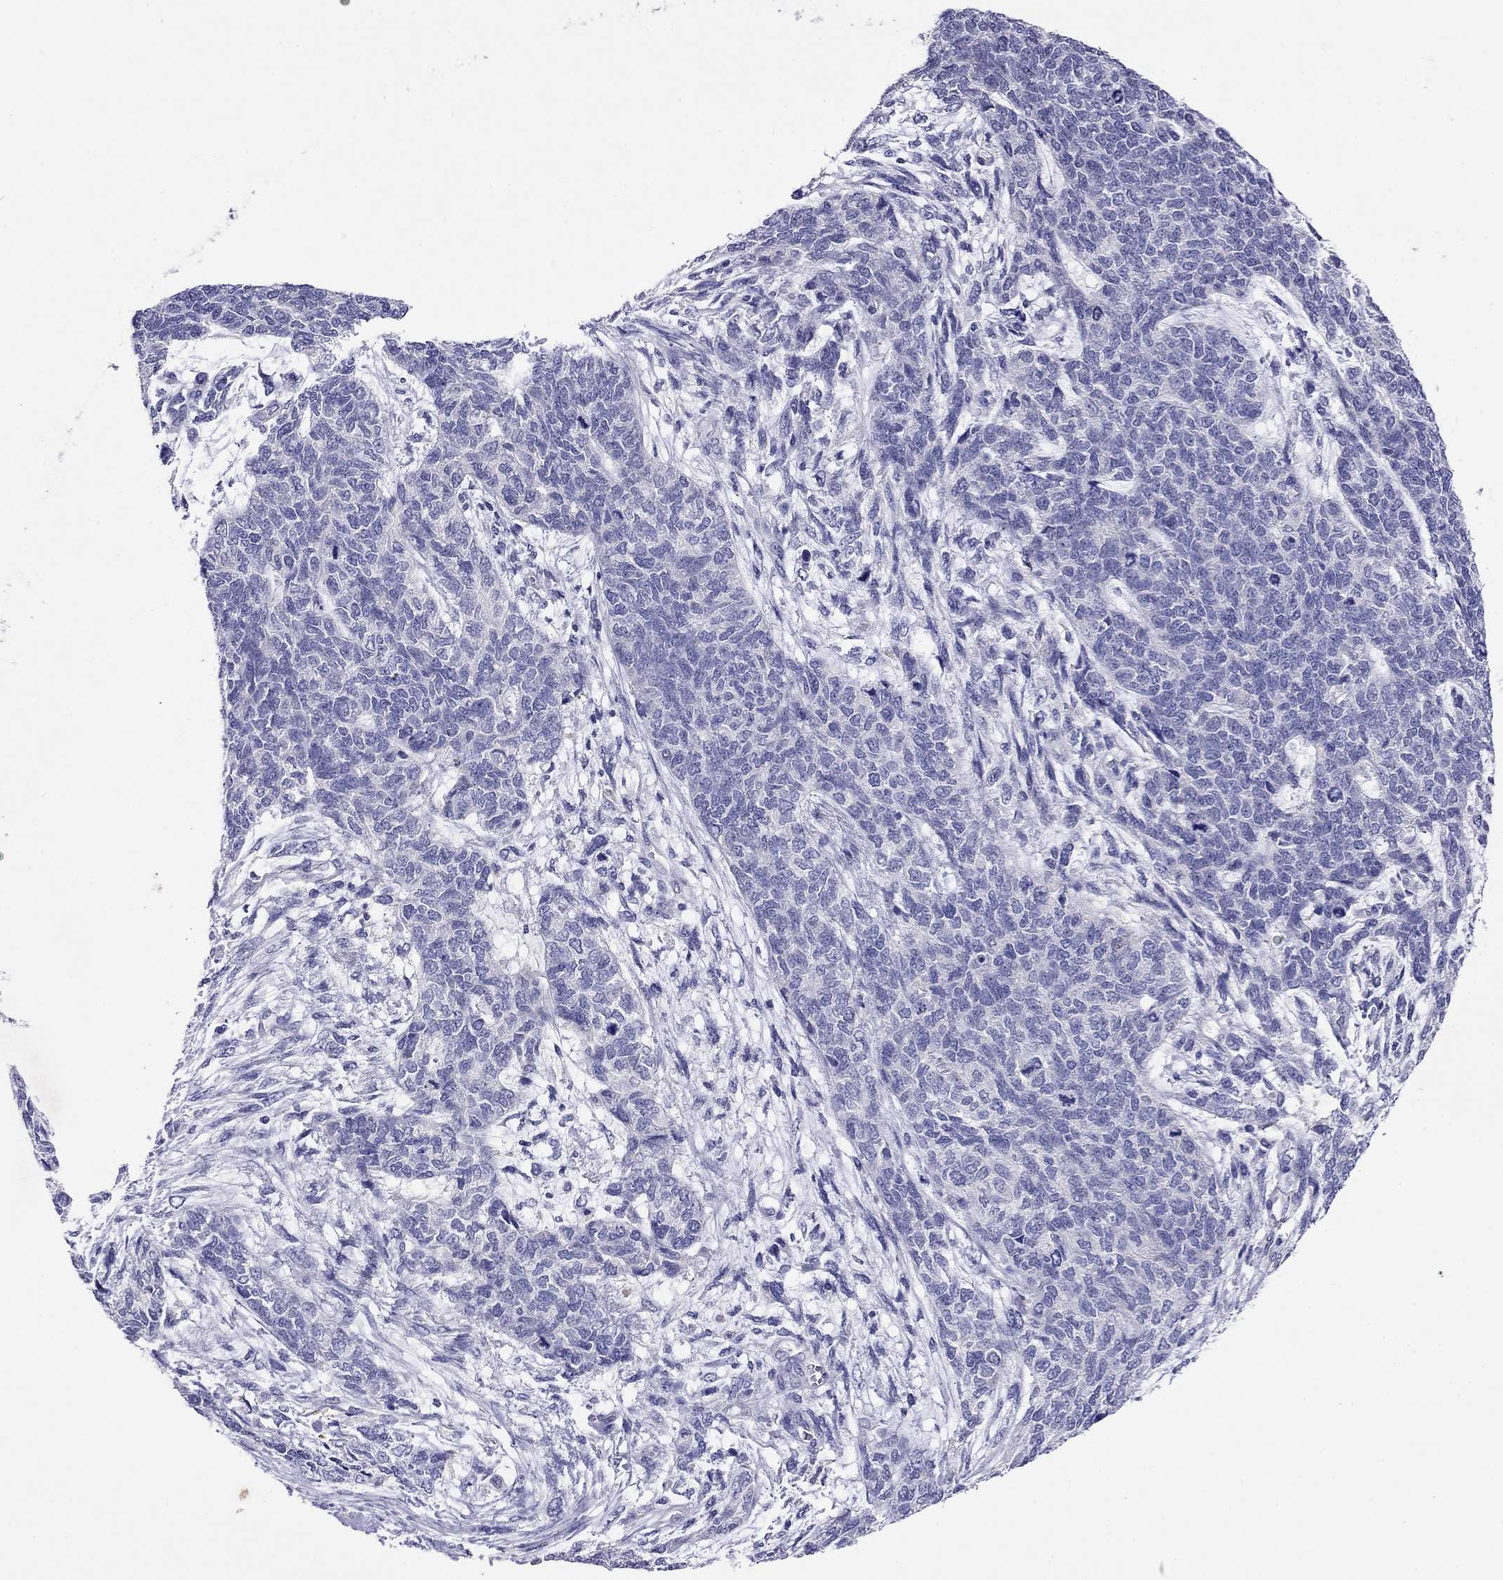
{"staining": {"intensity": "negative", "quantity": "none", "location": "none"}, "tissue": "cervical cancer", "cell_type": "Tumor cells", "image_type": "cancer", "snomed": [{"axis": "morphology", "description": "Squamous cell carcinoma, NOS"}, {"axis": "topography", "description": "Cervix"}], "caption": "Histopathology image shows no significant protein positivity in tumor cells of cervical cancer.", "gene": "CAPNS2", "patient": {"sex": "female", "age": 63}}